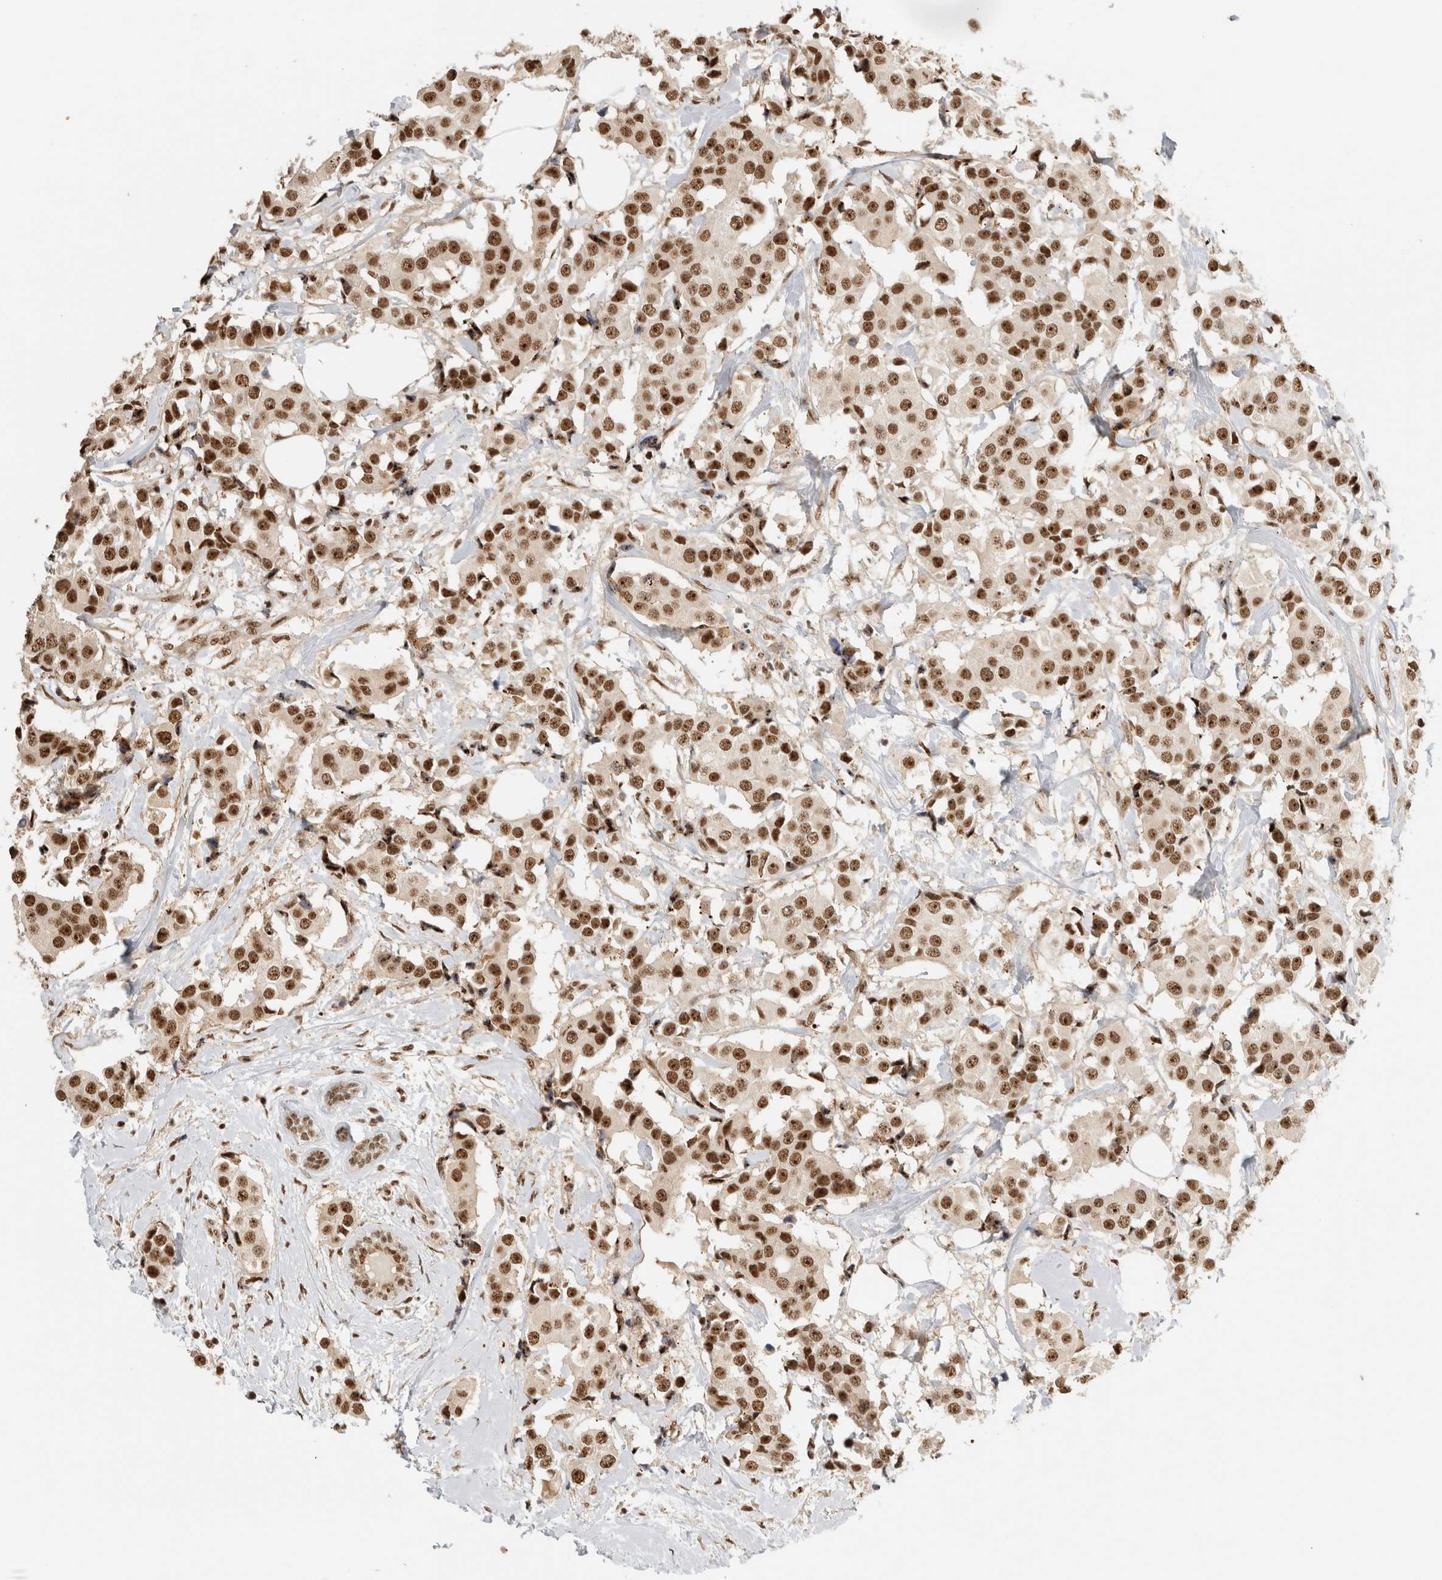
{"staining": {"intensity": "strong", "quantity": ">75%", "location": "nuclear"}, "tissue": "breast cancer", "cell_type": "Tumor cells", "image_type": "cancer", "snomed": [{"axis": "morphology", "description": "Normal tissue, NOS"}, {"axis": "morphology", "description": "Duct carcinoma"}, {"axis": "topography", "description": "Breast"}], "caption": "Infiltrating ductal carcinoma (breast) stained for a protein demonstrates strong nuclear positivity in tumor cells.", "gene": "EBNA1BP2", "patient": {"sex": "female", "age": 39}}